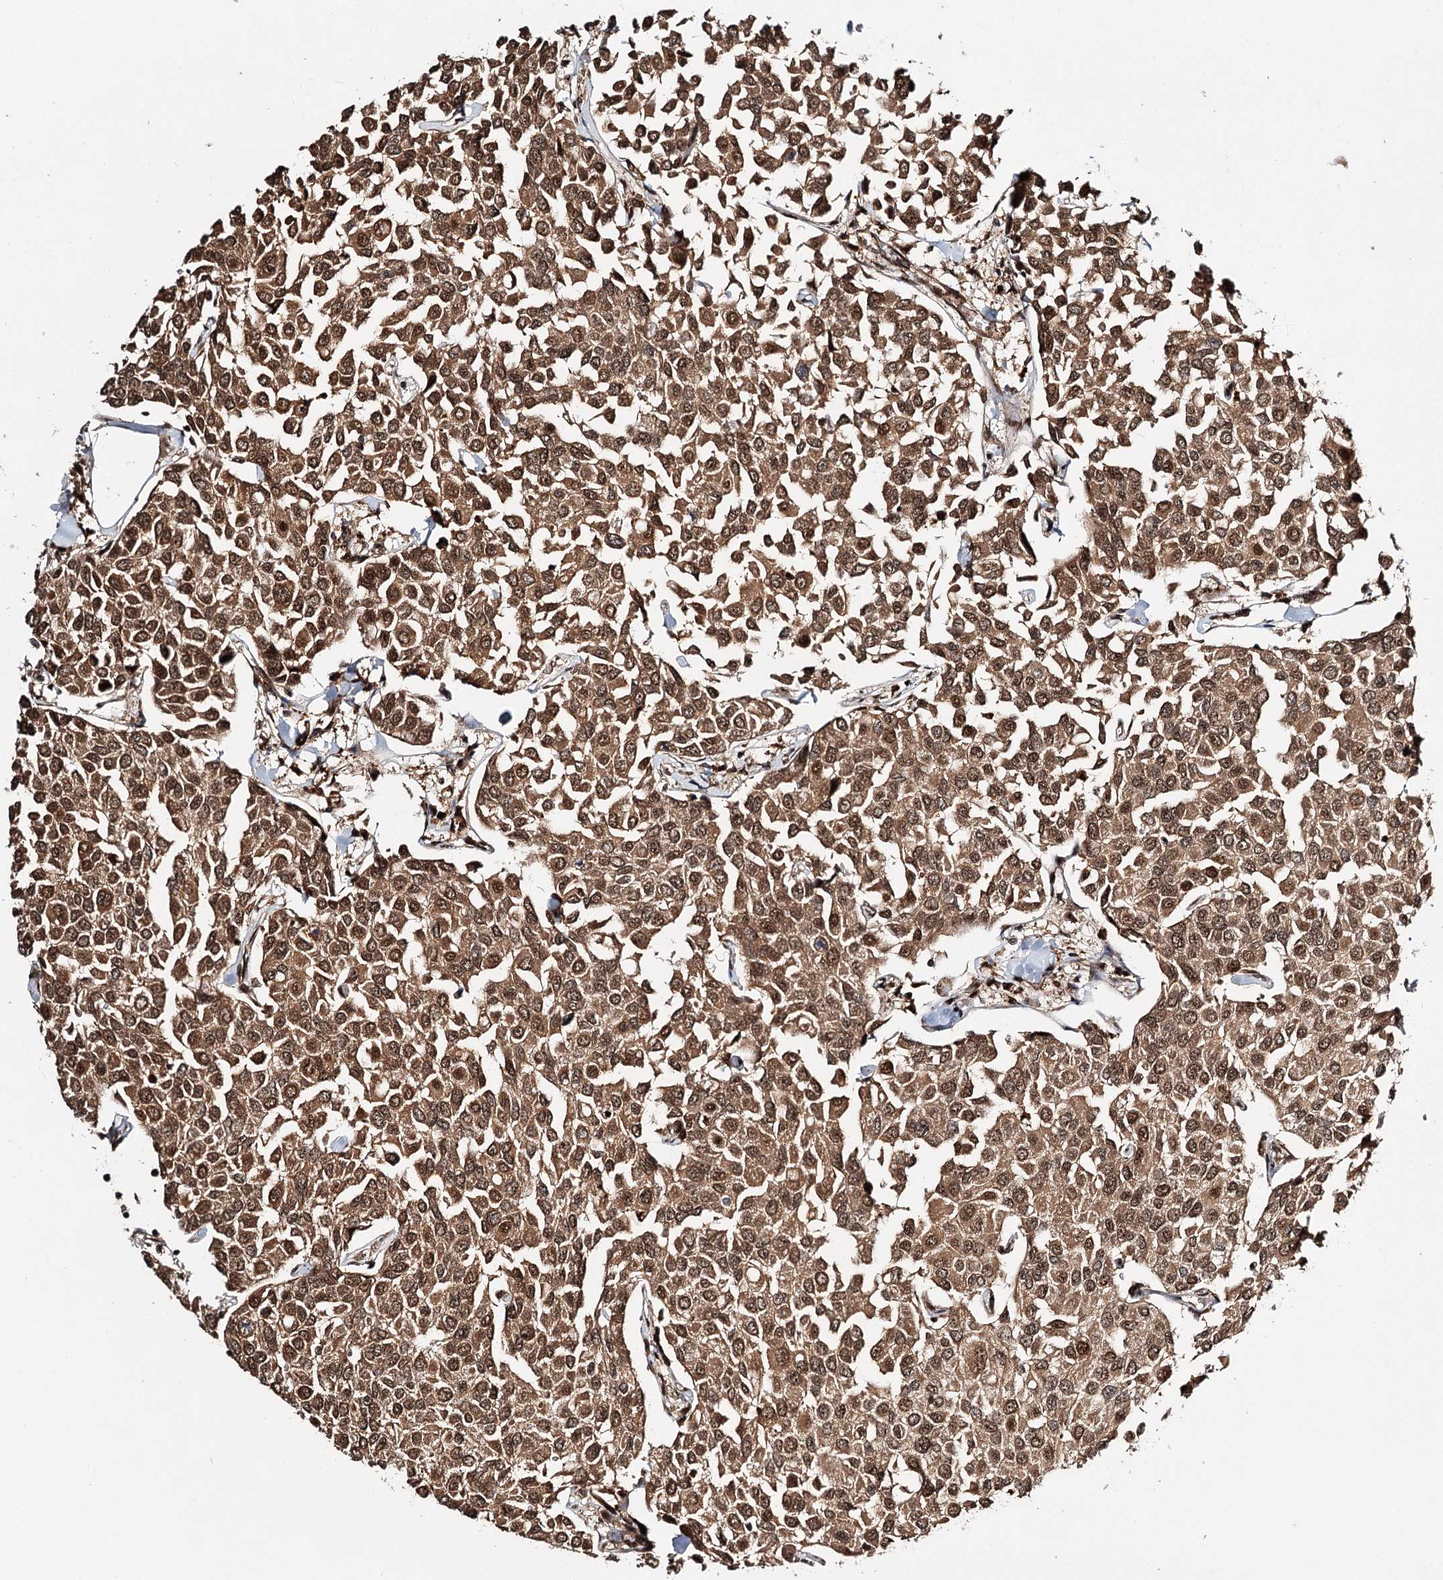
{"staining": {"intensity": "moderate", "quantity": ">75%", "location": "cytoplasmic/membranous,nuclear"}, "tissue": "breast cancer", "cell_type": "Tumor cells", "image_type": "cancer", "snomed": [{"axis": "morphology", "description": "Duct carcinoma"}, {"axis": "topography", "description": "Breast"}], "caption": "DAB (3,3'-diaminobenzidine) immunohistochemical staining of human breast intraductal carcinoma displays moderate cytoplasmic/membranous and nuclear protein expression in about >75% of tumor cells.", "gene": "N6AMT1", "patient": {"sex": "female", "age": 55}}